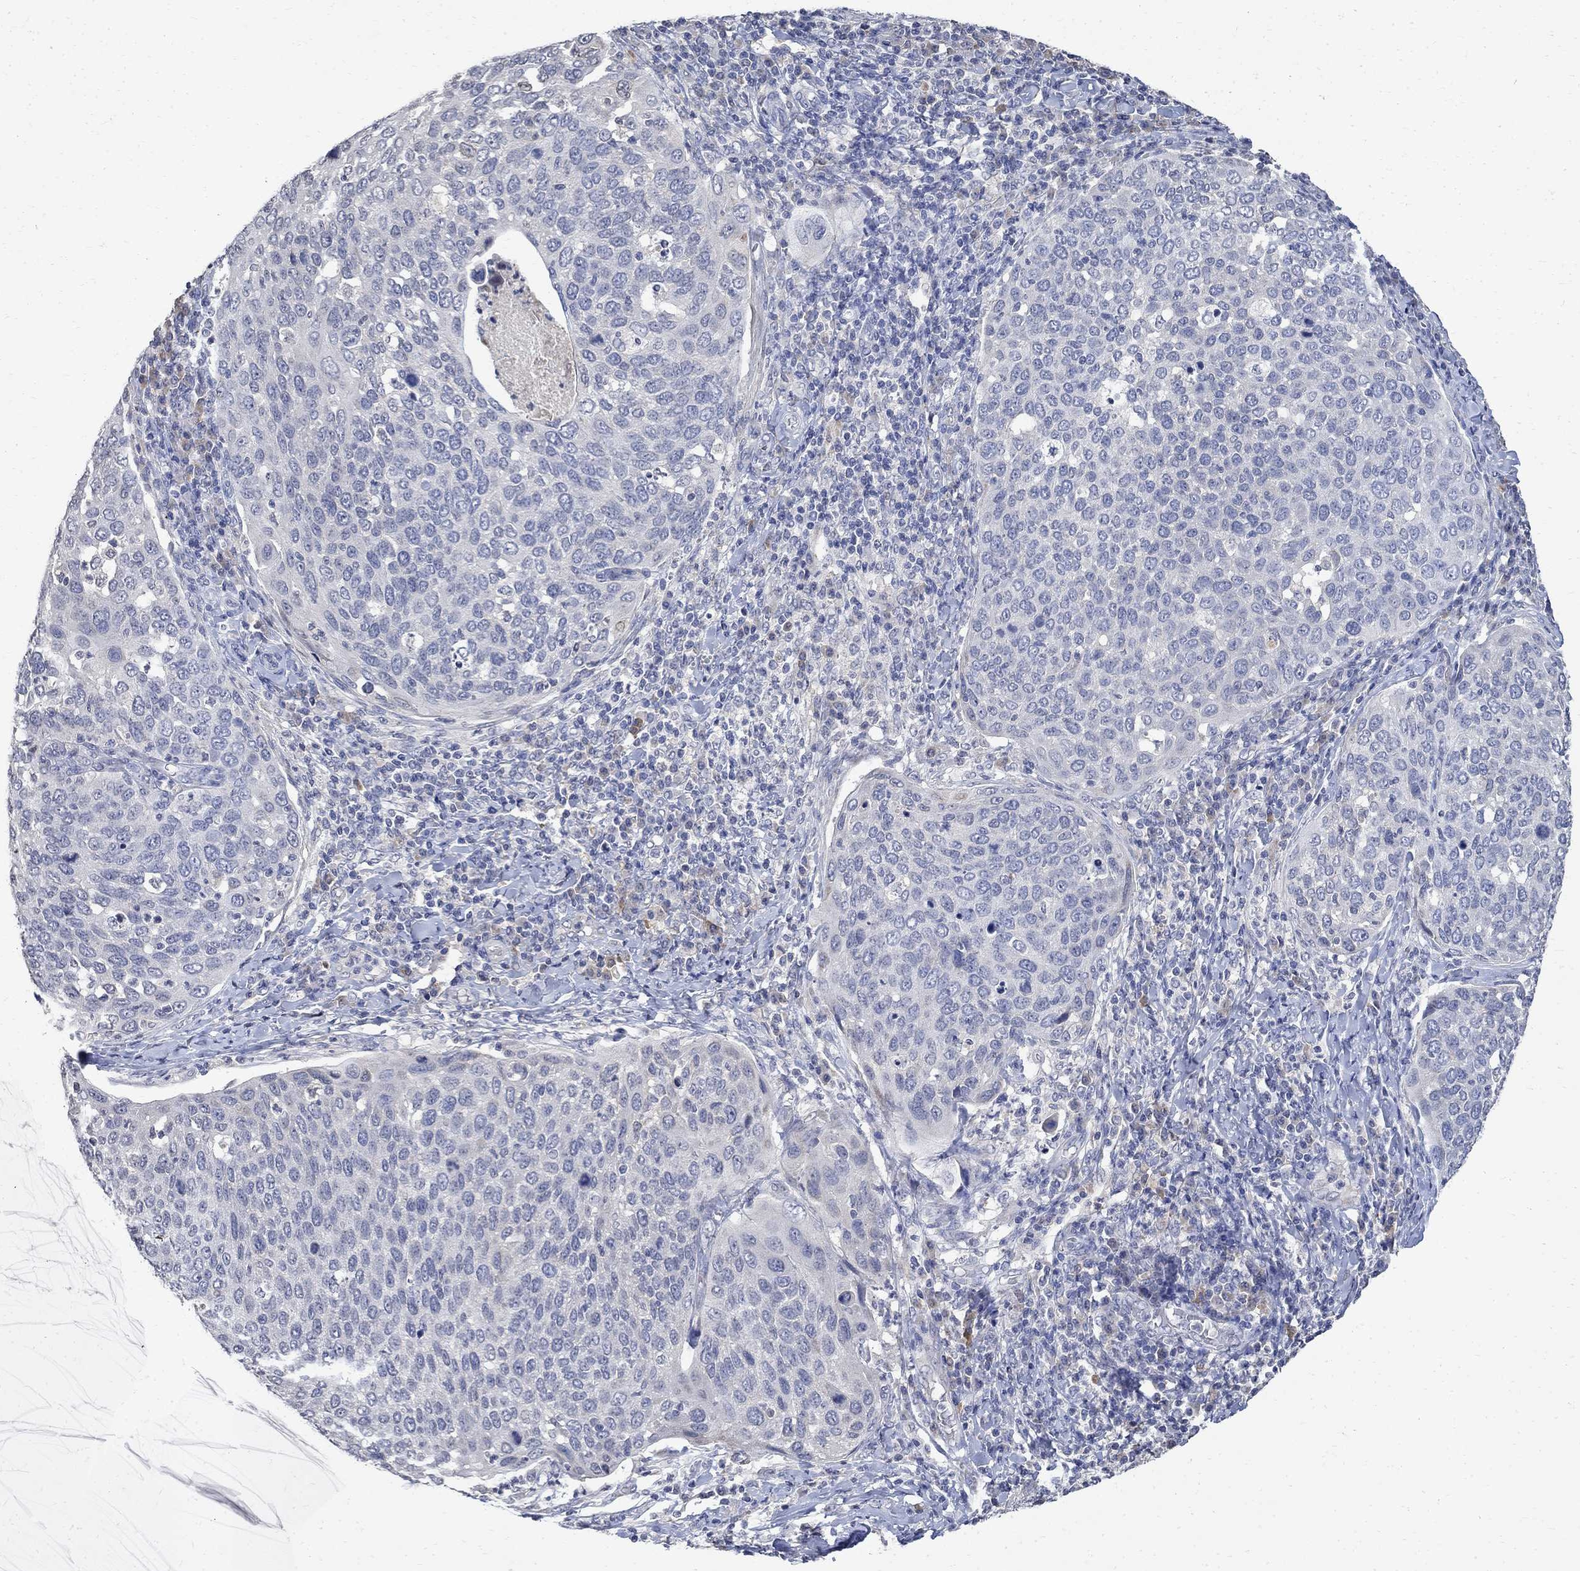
{"staining": {"intensity": "negative", "quantity": "none", "location": "none"}, "tissue": "cervical cancer", "cell_type": "Tumor cells", "image_type": "cancer", "snomed": [{"axis": "morphology", "description": "Squamous cell carcinoma, NOS"}, {"axis": "topography", "description": "Cervix"}], "caption": "Immunohistochemistry histopathology image of neoplastic tissue: cervical cancer (squamous cell carcinoma) stained with DAB demonstrates no significant protein expression in tumor cells.", "gene": "TMEM169", "patient": {"sex": "female", "age": 54}}